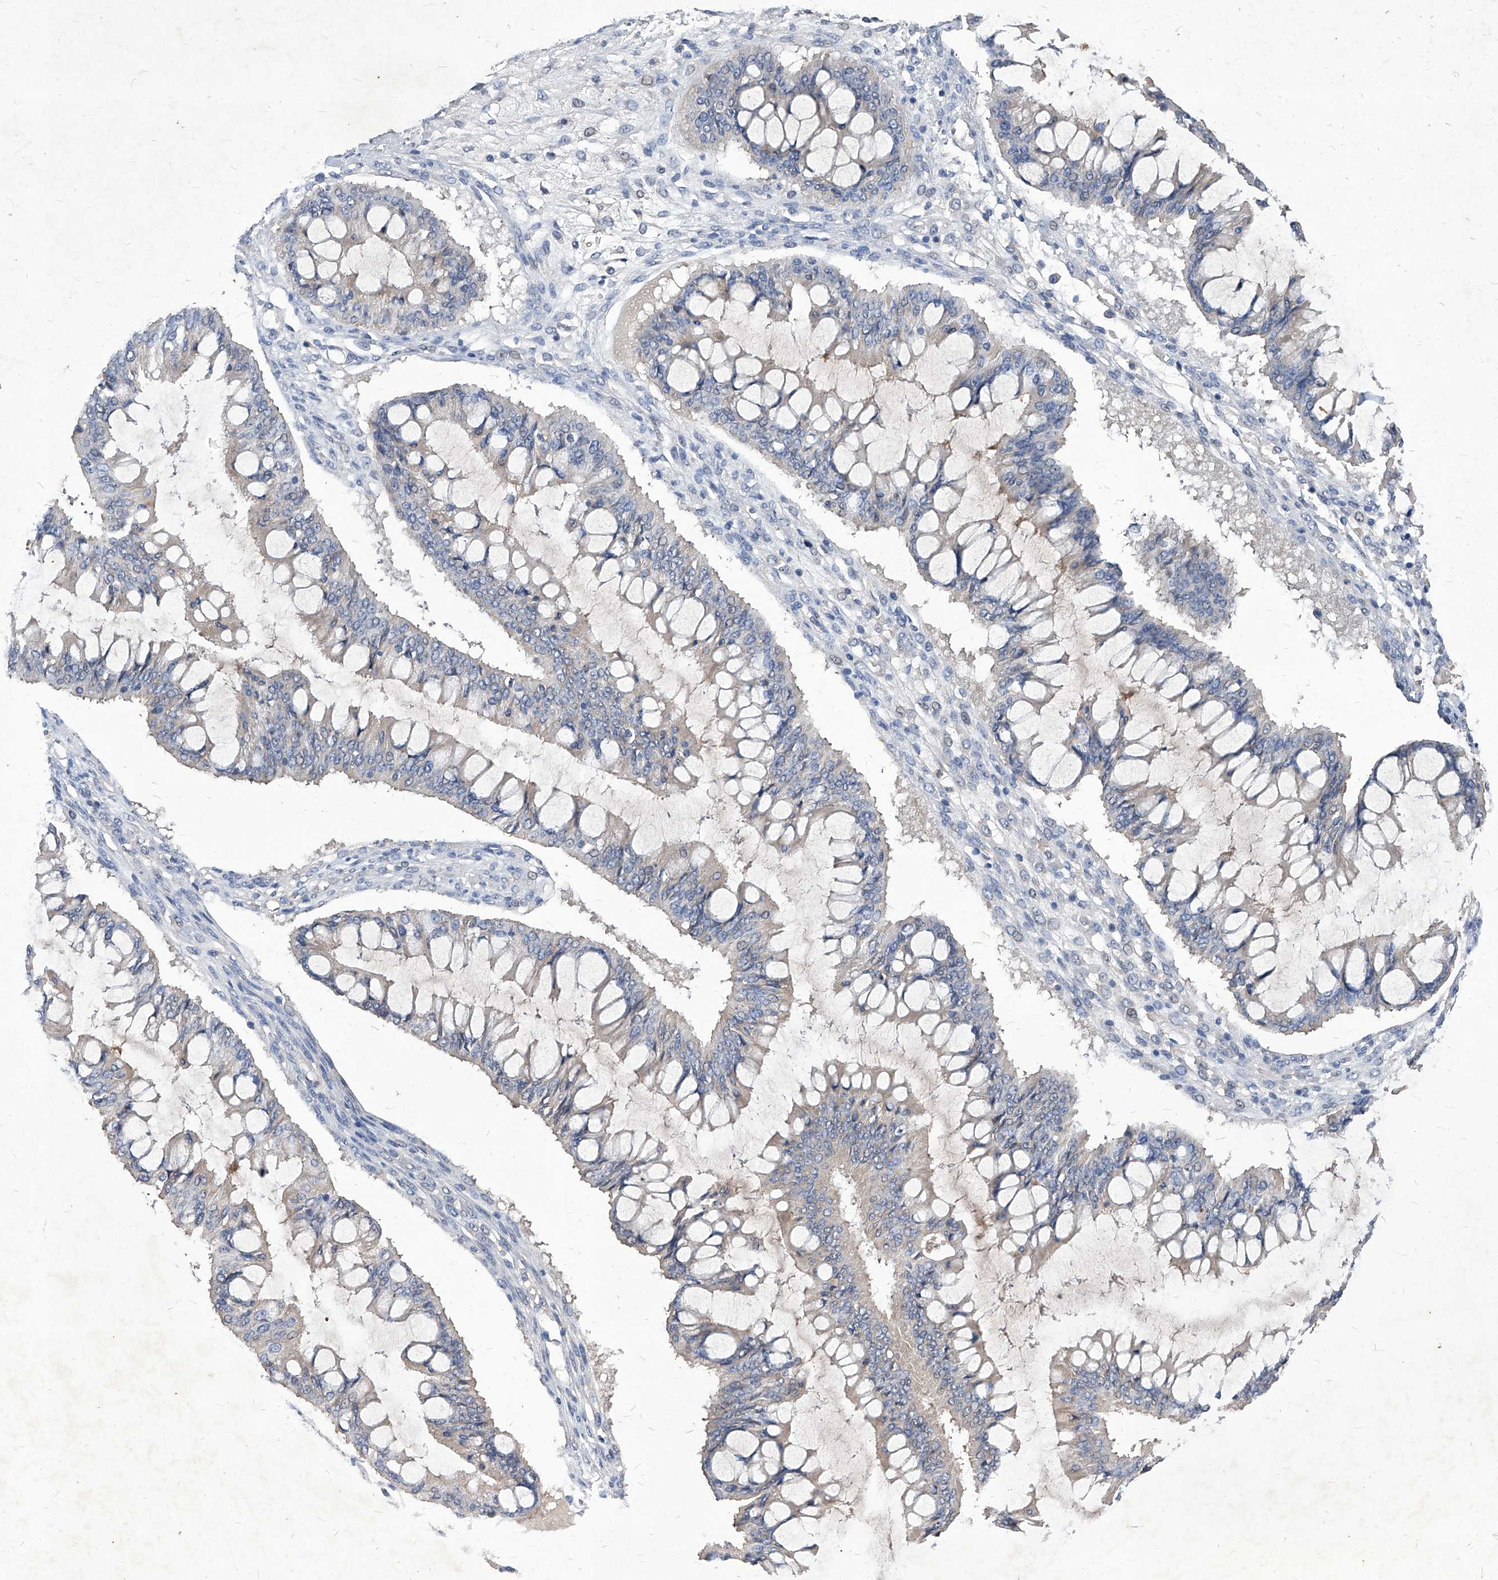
{"staining": {"intensity": "negative", "quantity": "none", "location": "none"}, "tissue": "ovarian cancer", "cell_type": "Tumor cells", "image_type": "cancer", "snomed": [{"axis": "morphology", "description": "Cystadenocarcinoma, mucinous, NOS"}, {"axis": "topography", "description": "Ovary"}], "caption": "This is an IHC photomicrograph of human ovarian cancer (mucinous cystadenocarcinoma). There is no staining in tumor cells.", "gene": "SYNGR1", "patient": {"sex": "female", "age": 73}}